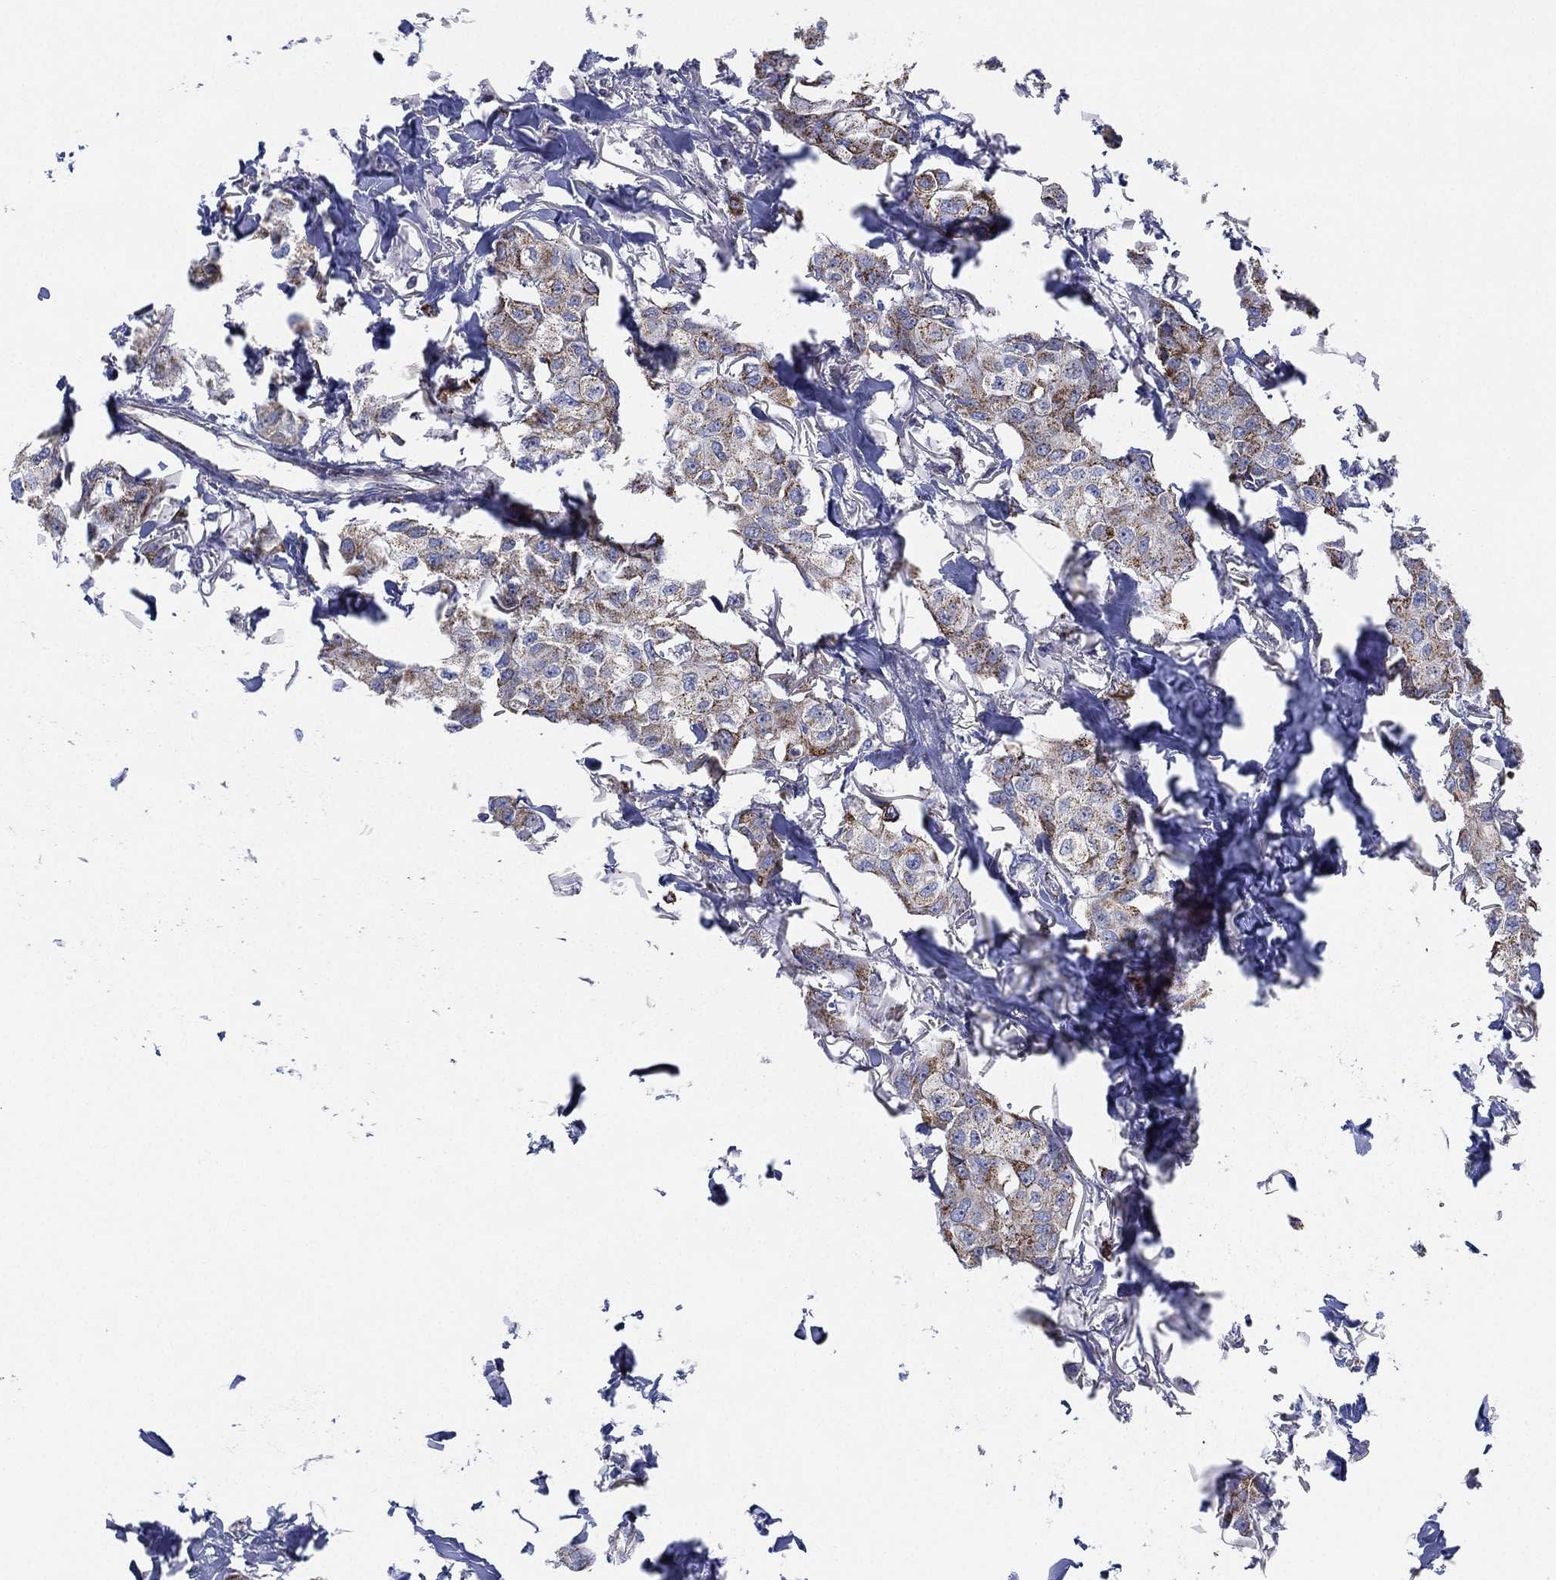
{"staining": {"intensity": "moderate", "quantity": "<25%", "location": "cytoplasmic/membranous"}, "tissue": "breast cancer", "cell_type": "Tumor cells", "image_type": "cancer", "snomed": [{"axis": "morphology", "description": "Duct carcinoma"}, {"axis": "topography", "description": "Breast"}], "caption": "Breast cancer (invasive ductal carcinoma) was stained to show a protein in brown. There is low levels of moderate cytoplasmic/membranous staining in about <25% of tumor cells.", "gene": "INA", "patient": {"sex": "female", "age": 80}}